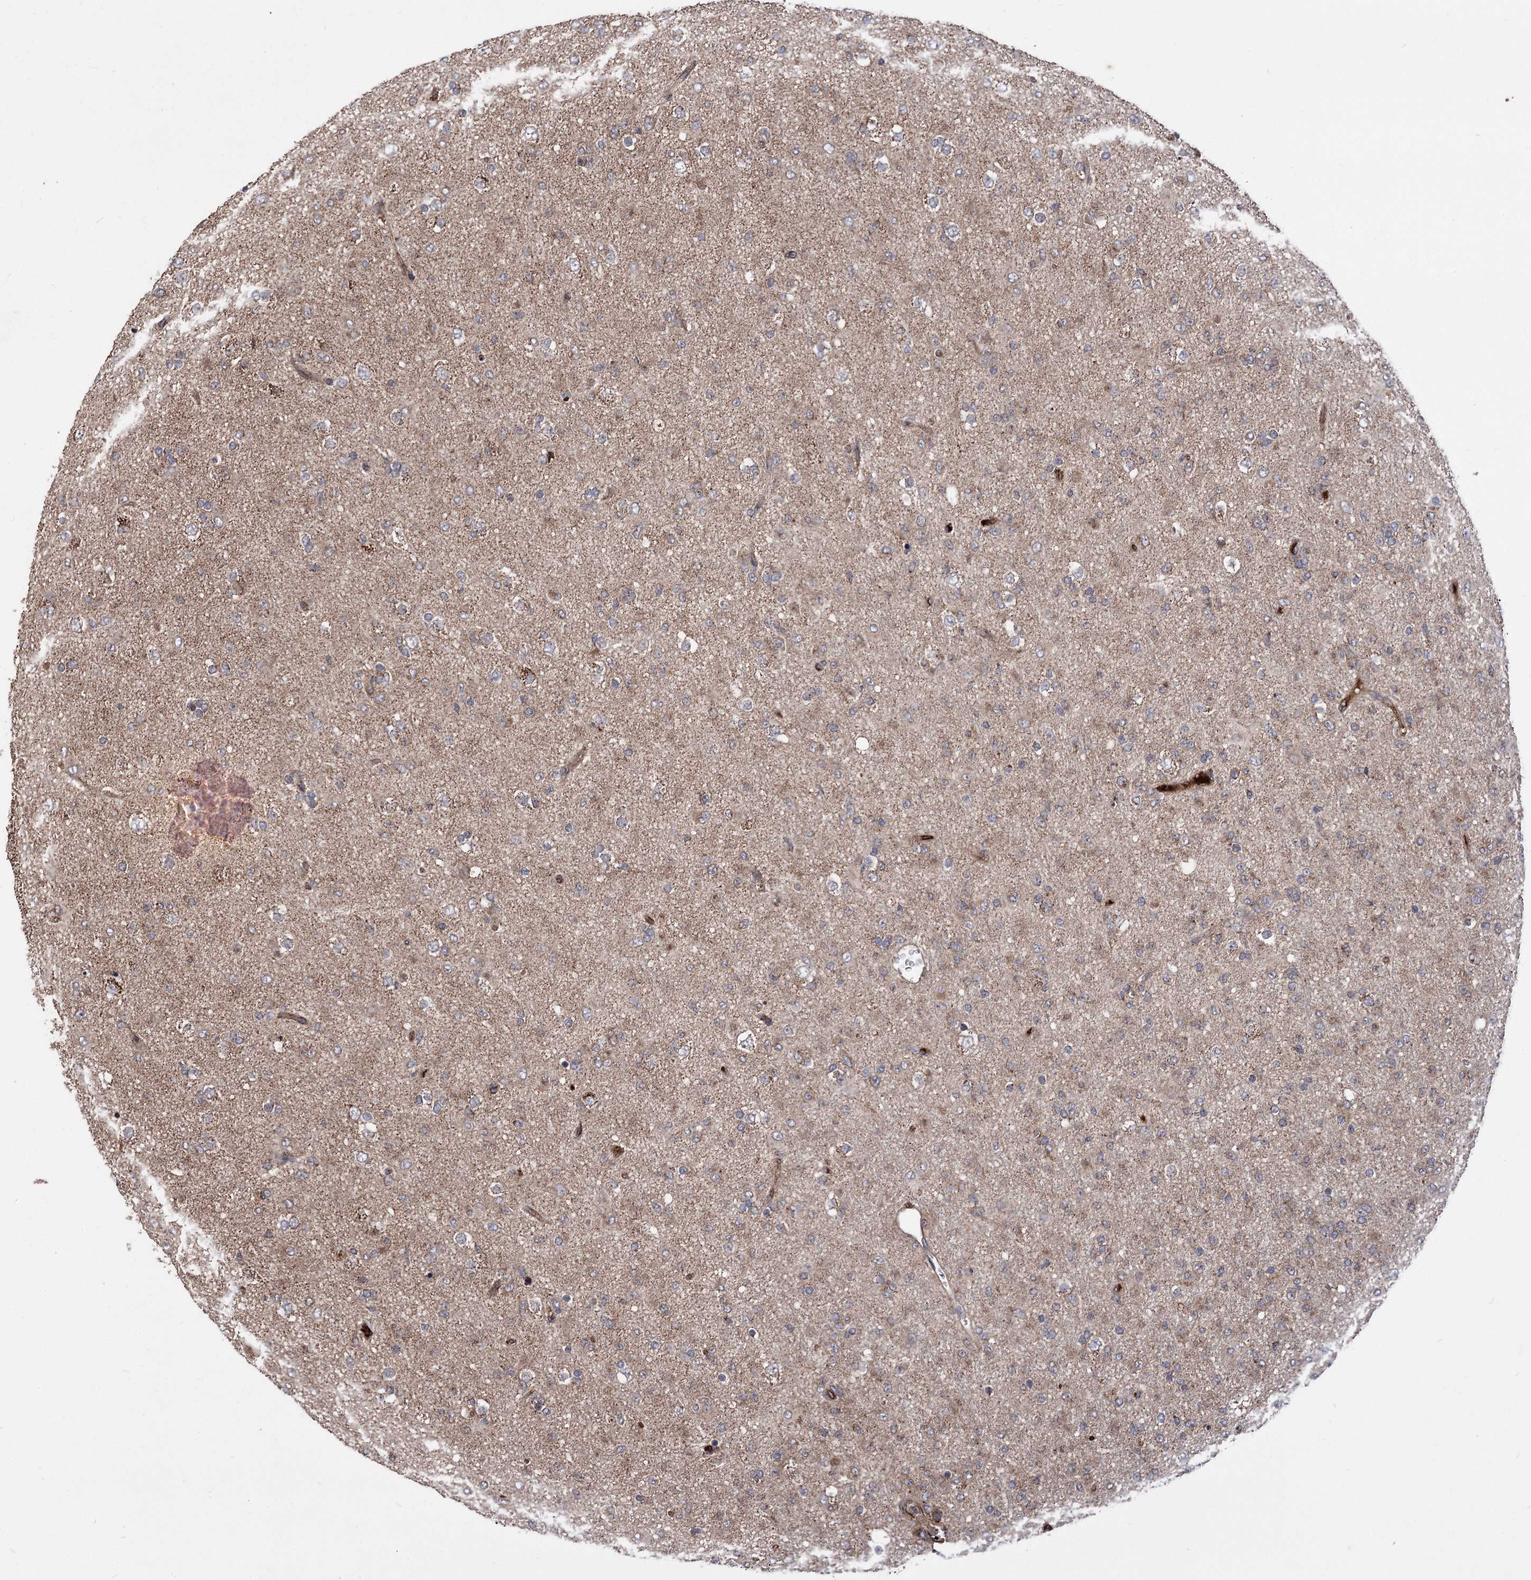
{"staining": {"intensity": "moderate", "quantity": "25%-75%", "location": "cytoplasmic/membranous"}, "tissue": "glioma", "cell_type": "Tumor cells", "image_type": "cancer", "snomed": [{"axis": "morphology", "description": "Glioma, malignant, Low grade"}, {"axis": "topography", "description": "Brain"}], "caption": "Malignant low-grade glioma stained for a protein (brown) reveals moderate cytoplasmic/membranous positive expression in about 25%-75% of tumor cells.", "gene": "RASSF3", "patient": {"sex": "male", "age": 65}}